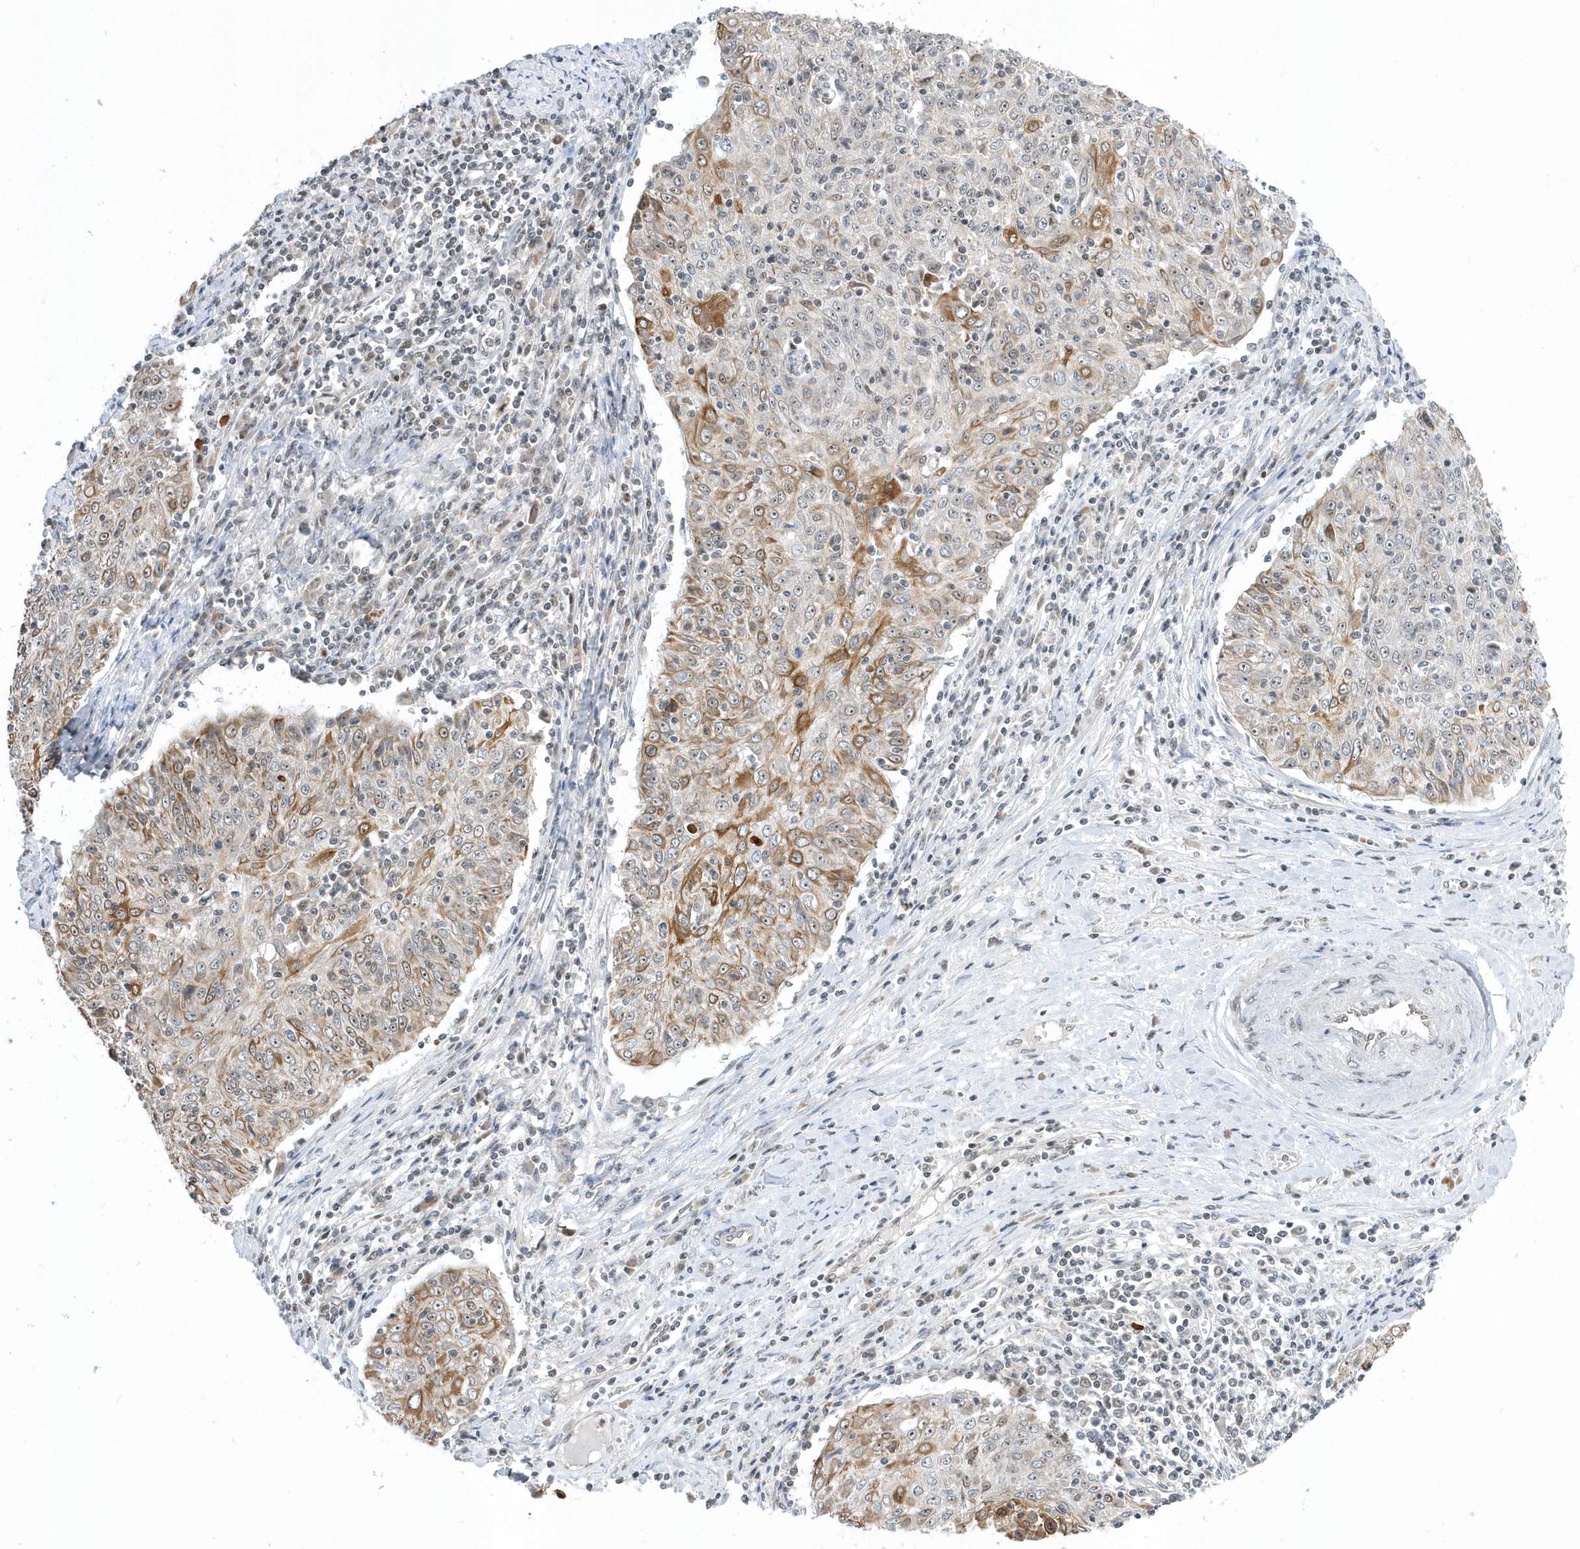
{"staining": {"intensity": "moderate", "quantity": "<25%", "location": "cytoplasmic/membranous"}, "tissue": "cervical cancer", "cell_type": "Tumor cells", "image_type": "cancer", "snomed": [{"axis": "morphology", "description": "Squamous cell carcinoma, NOS"}, {"axis": "topography", "description": "Cervix"}], "caption": "Cervical cancer (squamous cell carcinoma) stained with DAB (3,3'-diaminobenzidine) IHC shows low levels of moderate cytoplasmic/membranous positivity in approximately <25% of tumor cells.", "gene": "ZNF740", "patient": {"sex": "female", "age": 48}}